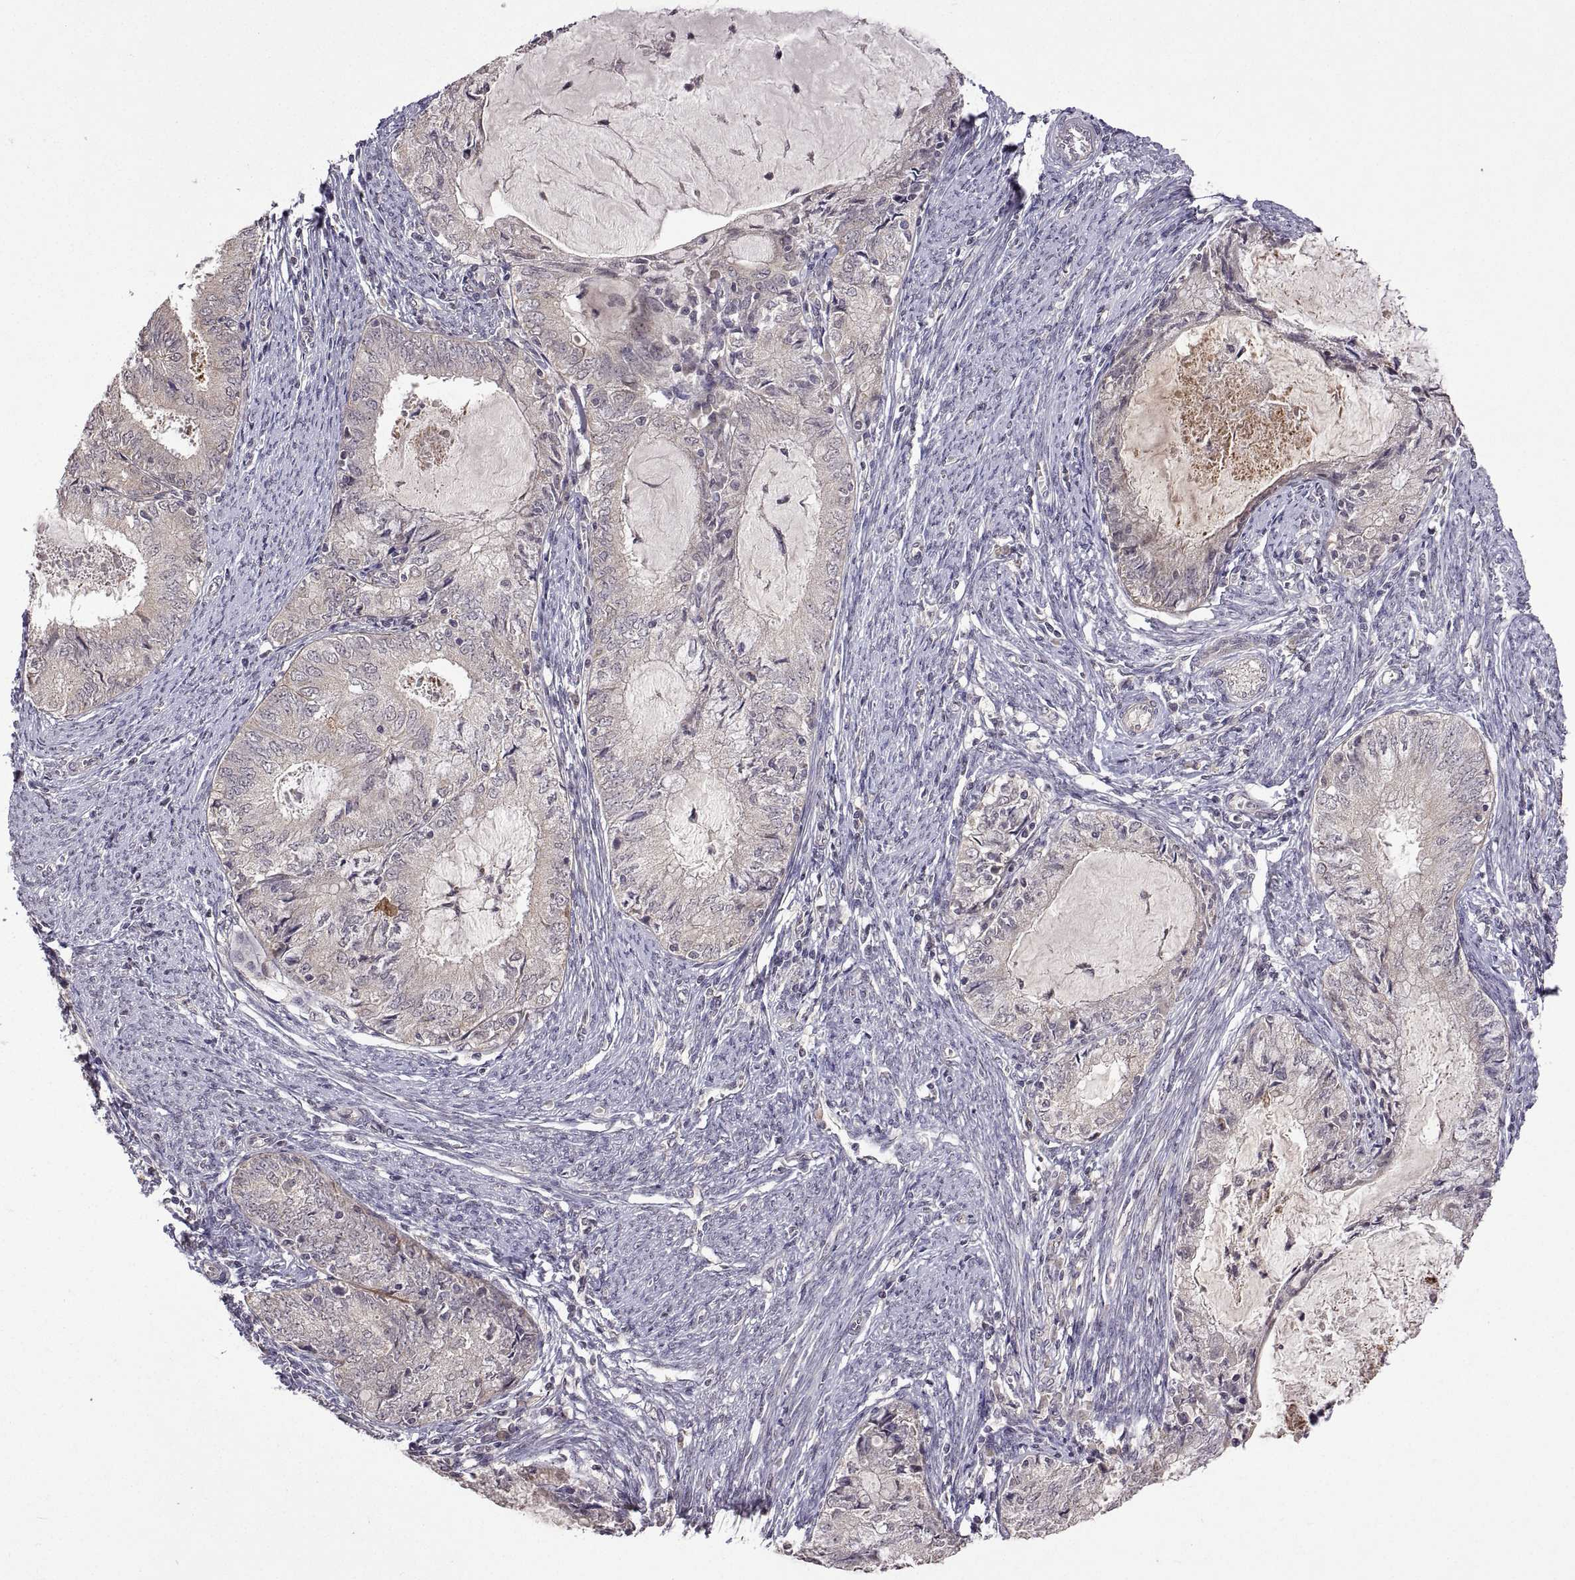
{"staining": {"intensity": "negative", "quantity": "none", "location": "none"}, "tissue": "endometrial cancer", "cell_type": "Tumor cells", "image_type": "cancer", "snomed": [{"axis": "morphology", "description": "Adenocarcinoma, NOS"}, {"axis": "topography", "description": "Endometrium"}], "caption": "Histopathology image shows no protein positivity in tumor cells of endometrial cancer tissue. (Stains: DAB IHC with hematoxylin counter stain, Microscopy: brightfield microscopy at high magnification).", "gene": "LAMA1", "patient": {"sex": "female", "age": 57}}